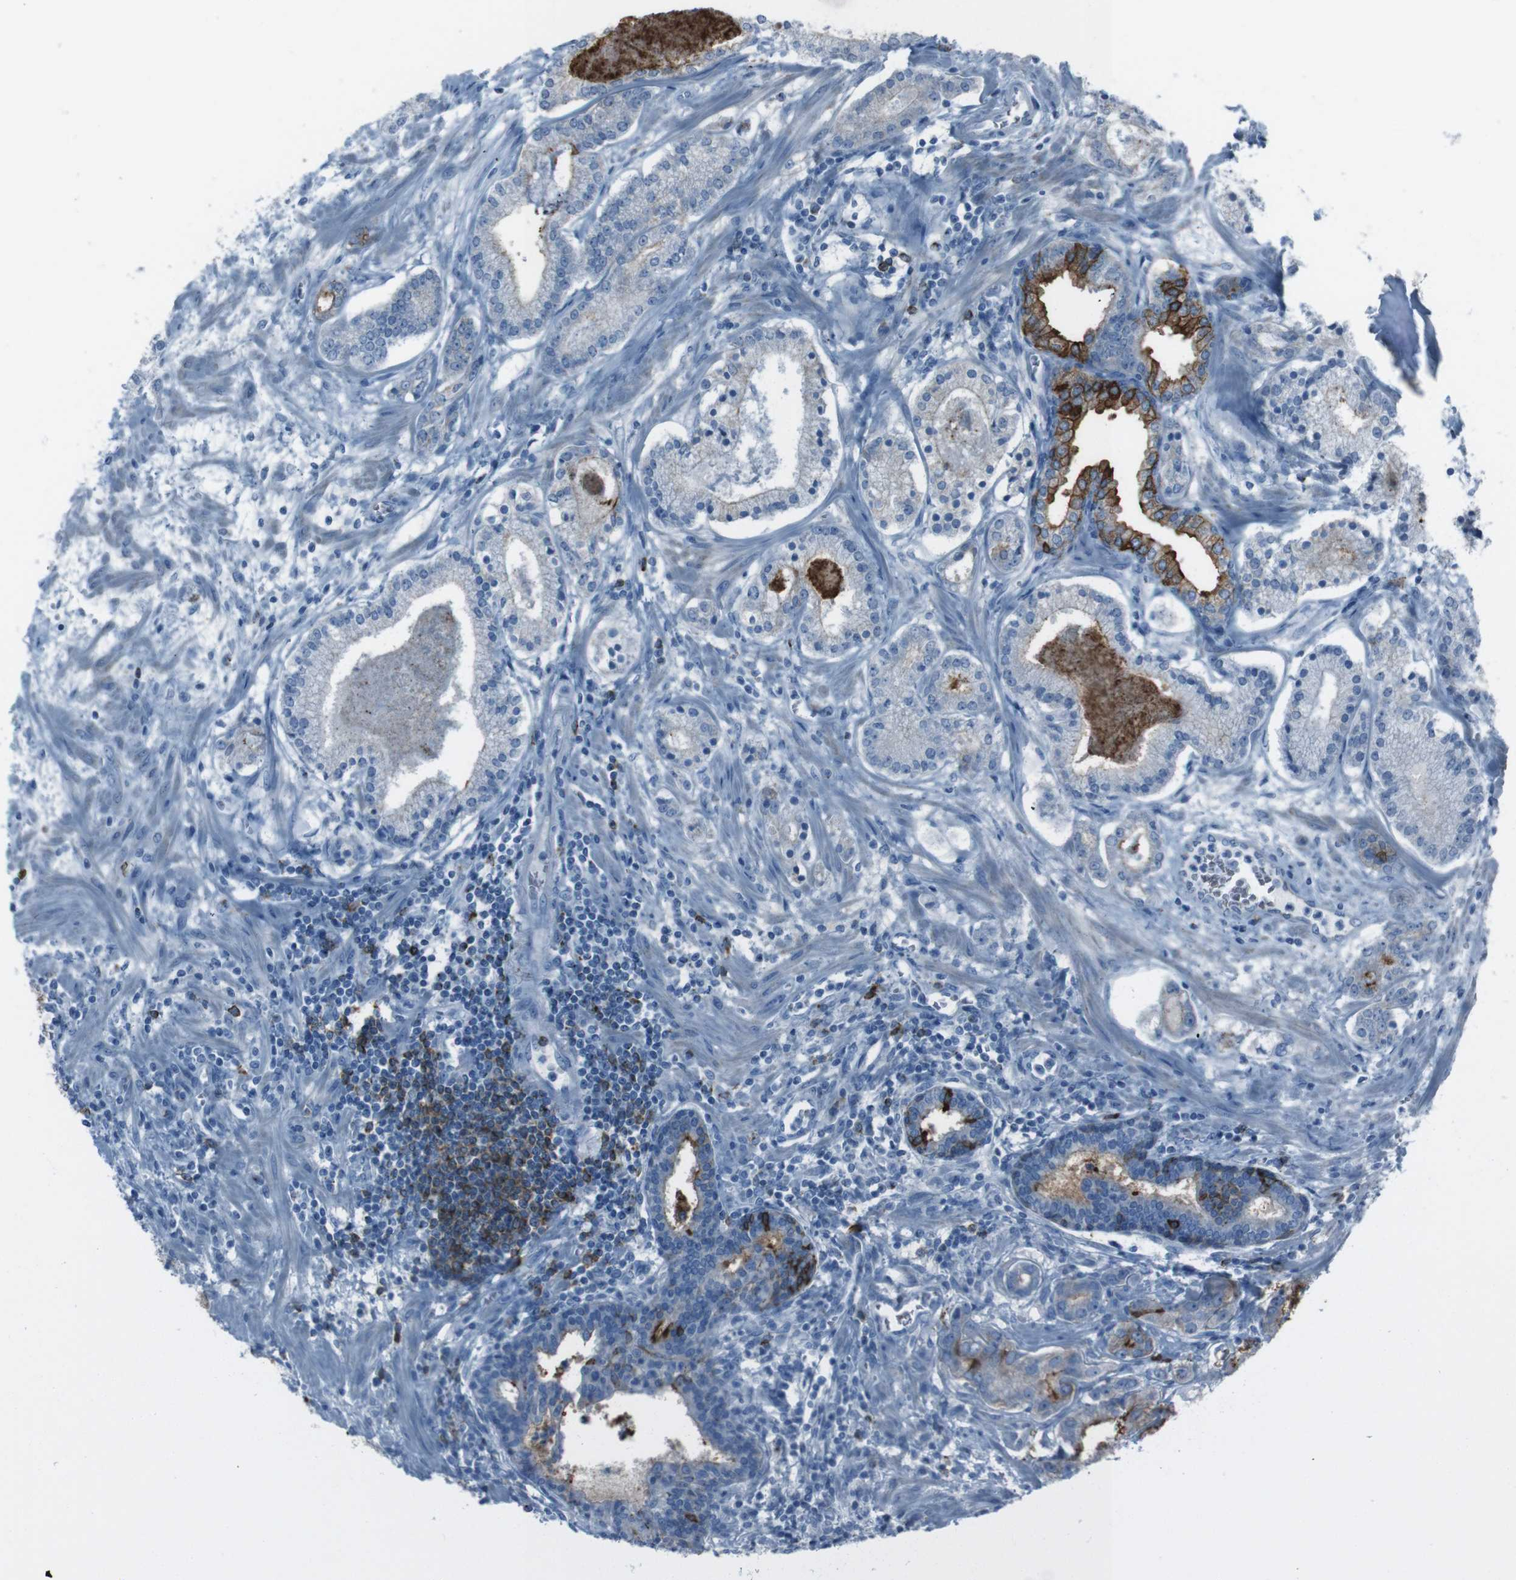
{"staining": {"intensity": "negative", "quantity": "none", "location": "none"}, "tissue": "prostate cancer", "cell_type": "Tumor cells", "image_type": "cancer", "snomed": [{"axis": "morphology", "description": "Adenocarcinoma, Low grade"}, {"axis": "topography", "description": "Prostate"}], "caption": "Human prostate cancer stained for a protein using IHC reveals no positivity in tumor cells.", "gene": "ST6GAL1", "patient": {"sex": "male", "age": 59}}